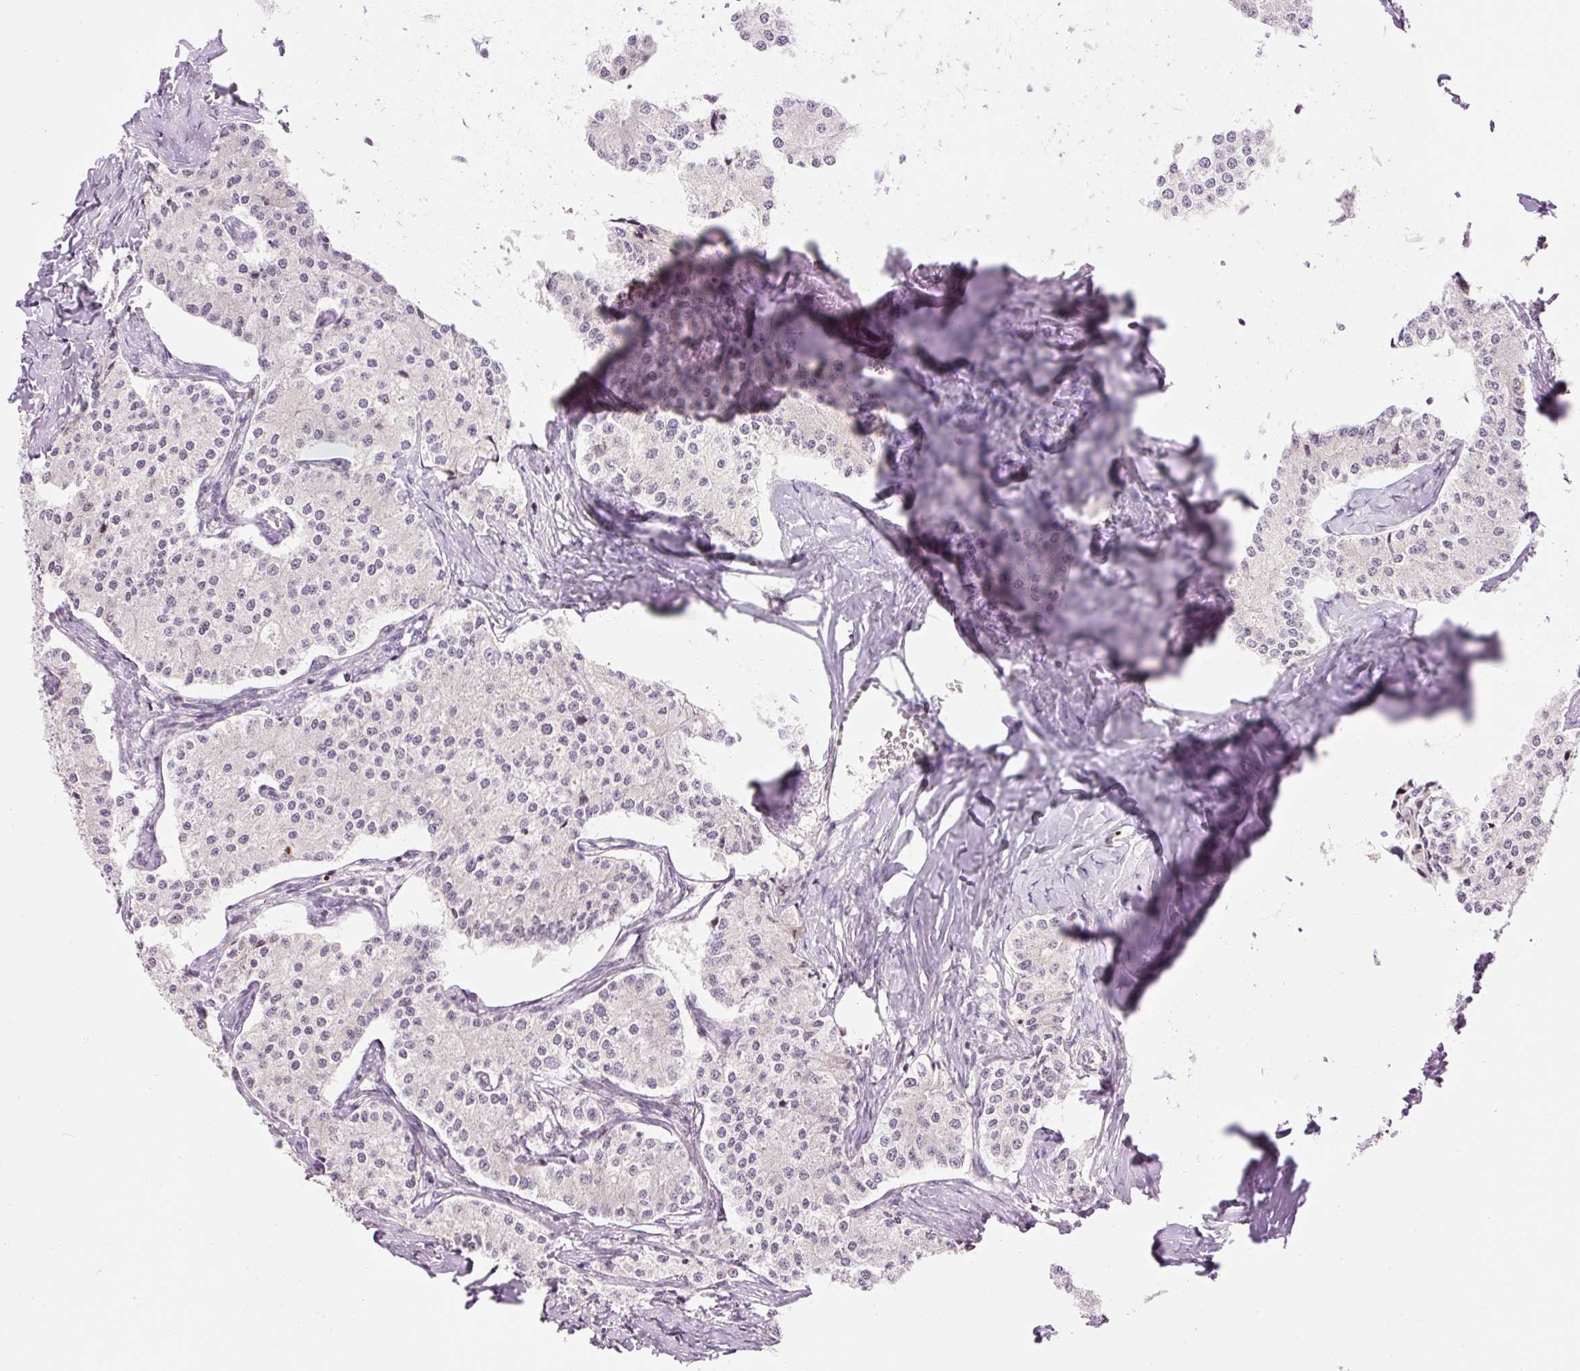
{"staining": {"intensity": "negative", "quantity": "none", "location": "none"}, "tissue": "carcinoid", "cell_type": "Tumor cells", "image_type": "cancer", "snomed": [{"axis": "morphology", "description": "Carcinoid, malignant, NOS"}, {"axis": "topography", "description": "Colon"}], "caption": "This micrograph is of malignant carcinoid stained with IHC to label a protein in brown with the nuclei are counter-stained blue. There is no expression in tumor cells.", "gene": "ABHD11", "patient": {"sex": "female", "age": 52}}